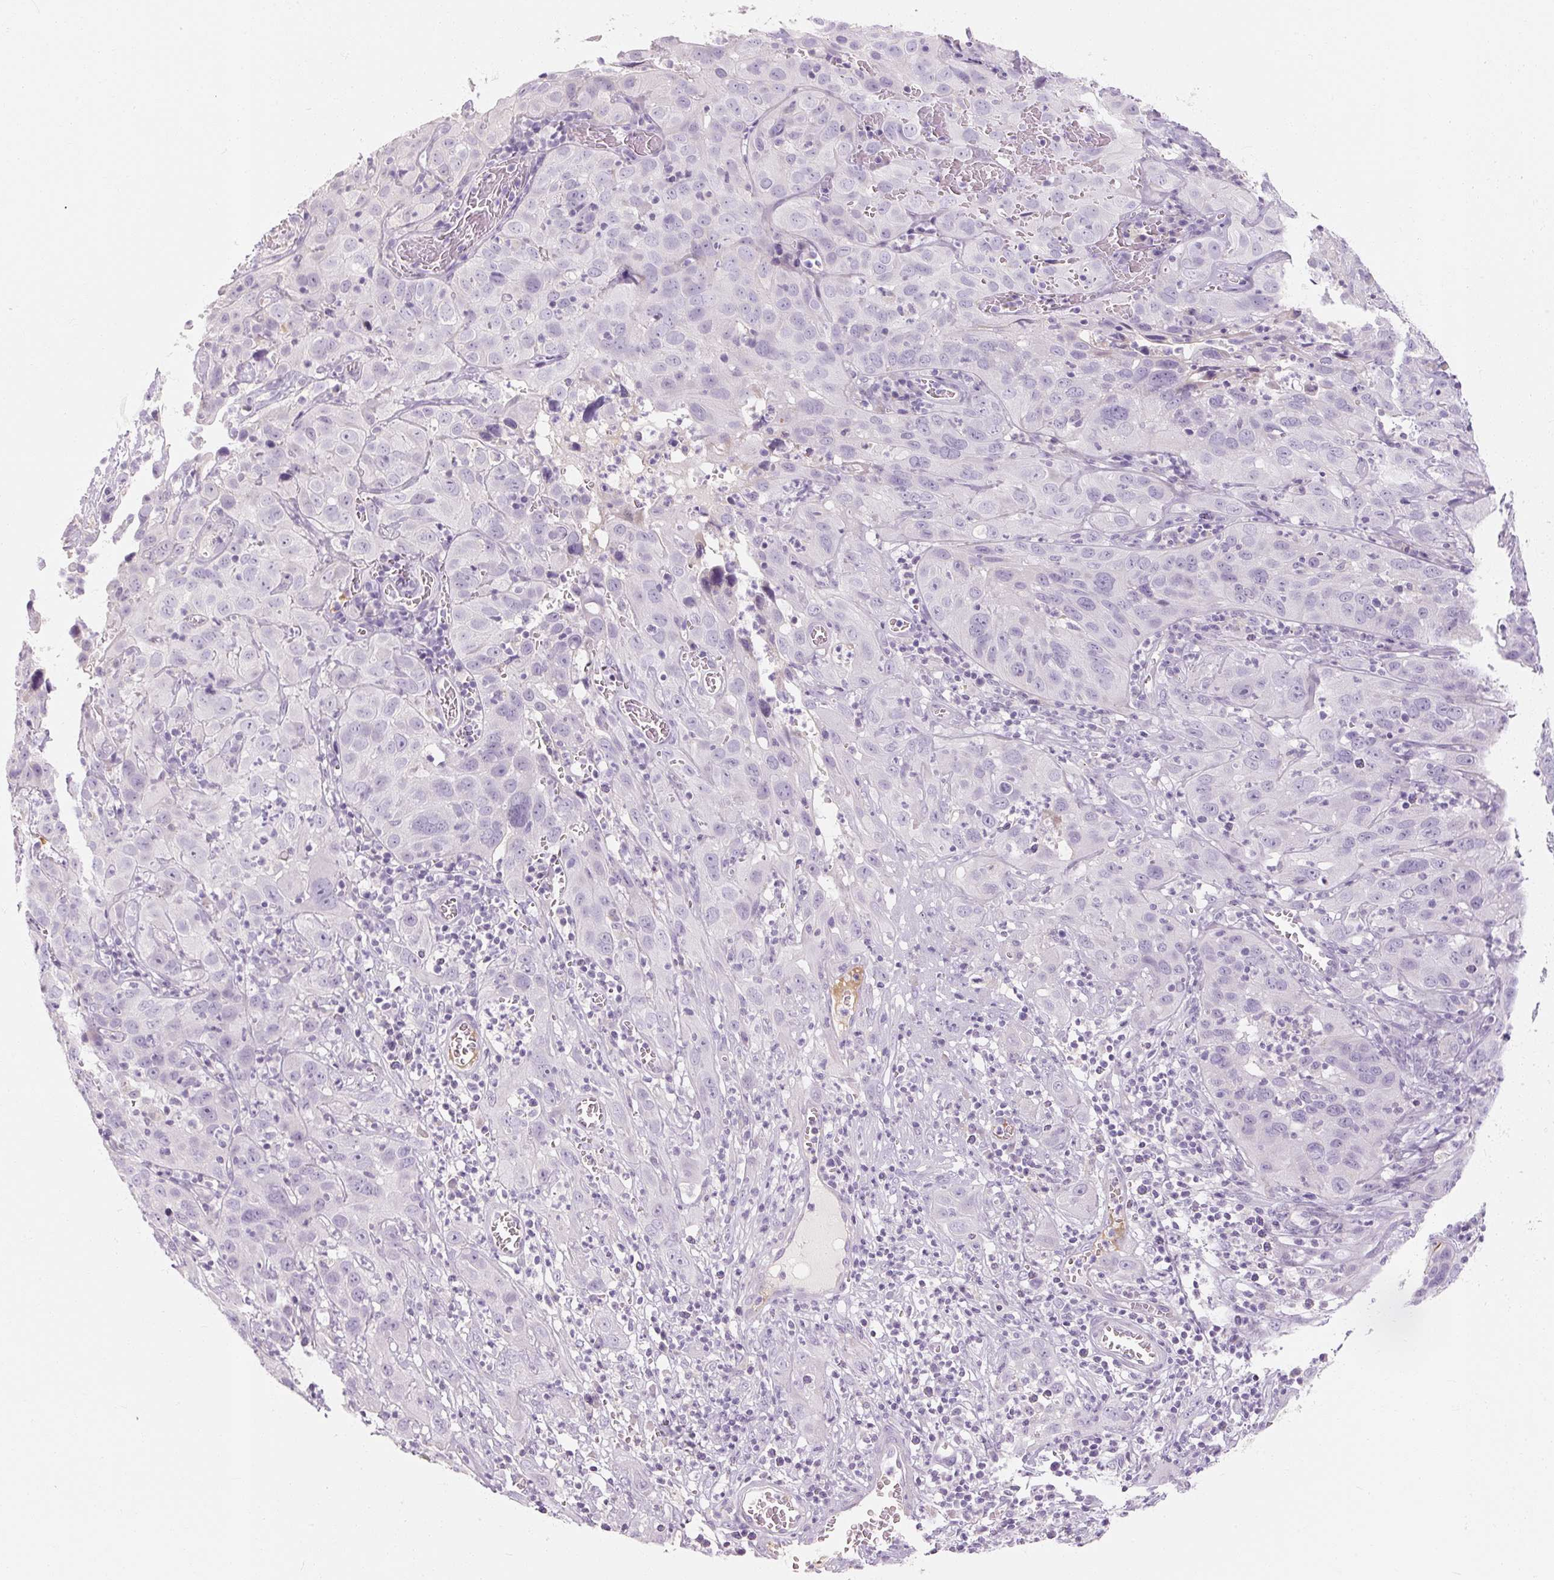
{"staining": {"intensity": "negative", "quantity": "none", "location": "none"}, "tissue": "cervical cancer", "cell_type": "Tumor cells", "image_type": "cancer", "snomed": [{"axis": "morphology", "description": "Squamous cell carcinoma, NOS"}, {"axis": "topography", "description": "Cervix"}], "caption": "Immunohistochemistry (IHC) of cervical cancer exhibits no expression in tumor cells.", "gene": "NFE2L3", "patient": {"sex": "female", "age": 32}}